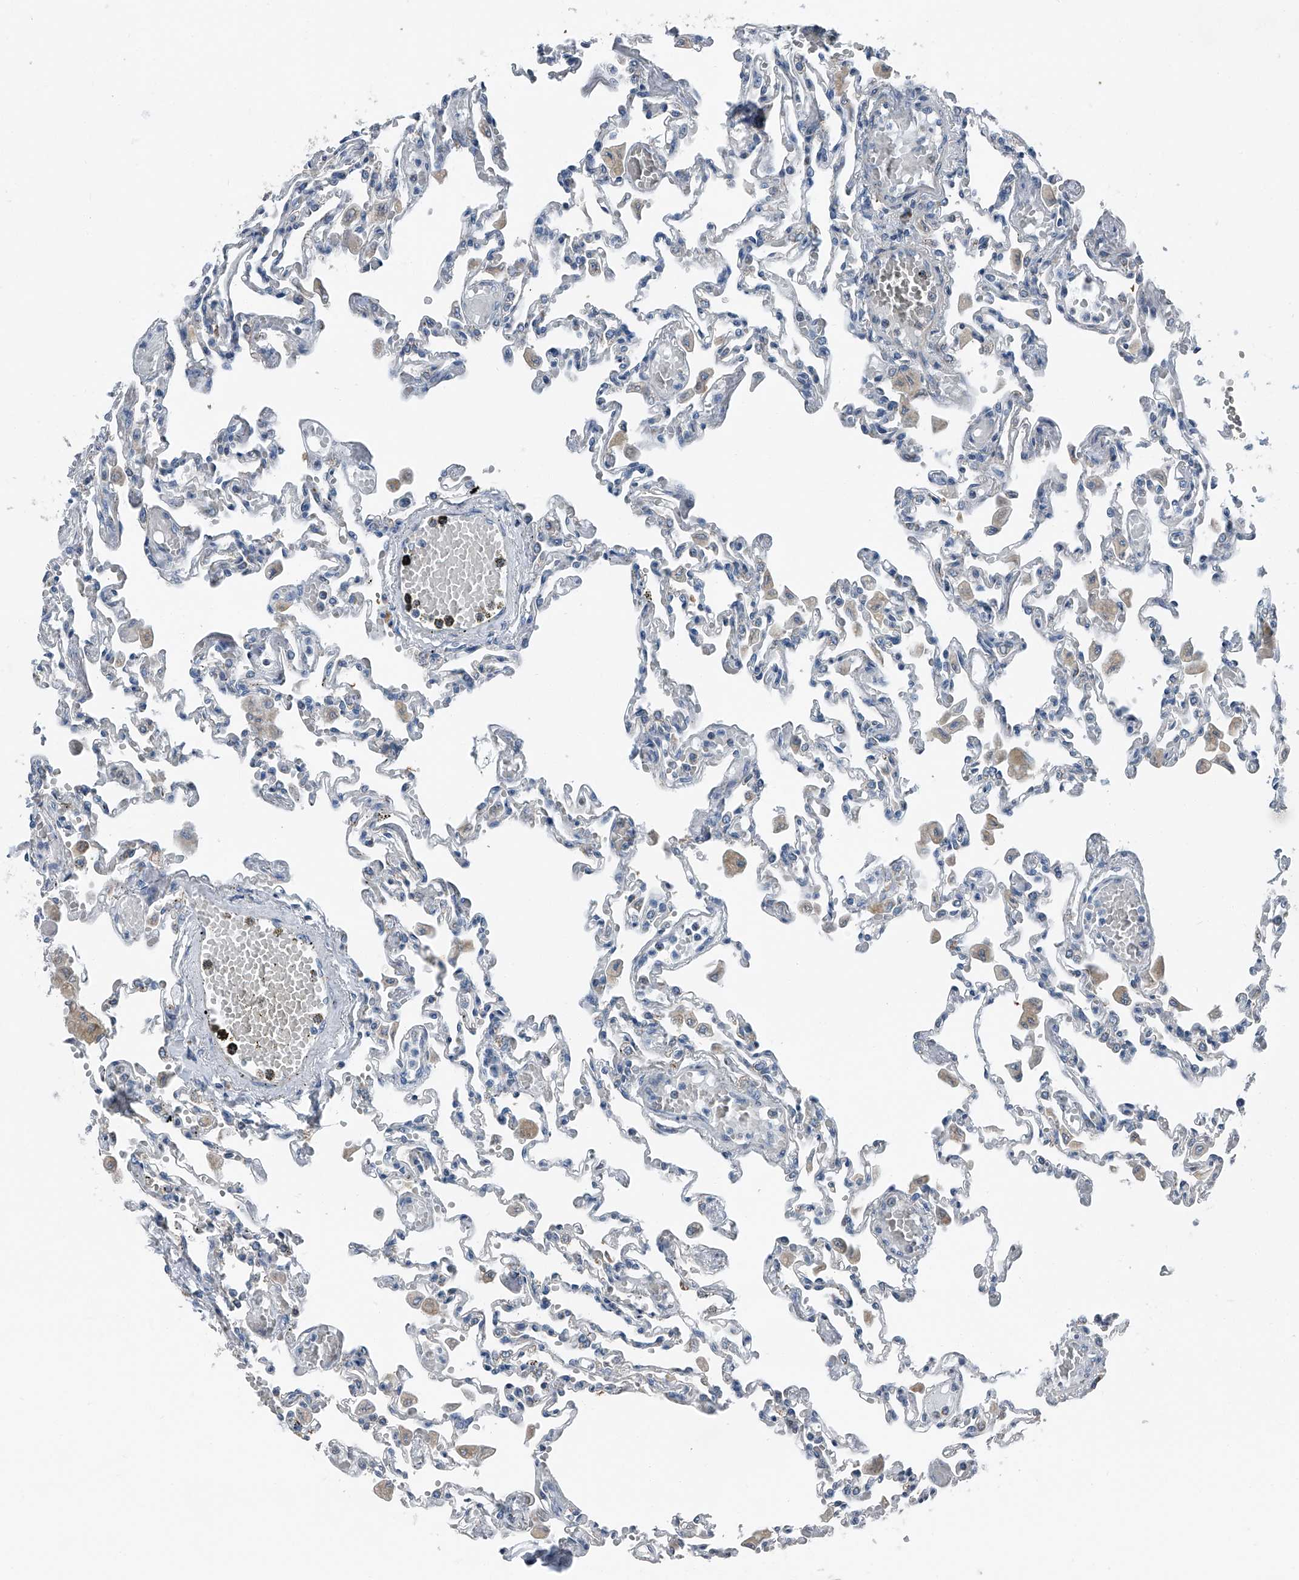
{"staining": {"intensity": "negative", "quantity": "none", "location": "none"}, "tissue": "lung", "cell_type": "Alveolar cells", "image_type": "normal", "snomed": [{"axis": "morphology", "description": "Normal tissue, NOS"}, {"axis": "topography", "description": "Bronchus"}, {"axis": "topography", "description": "Lung"}], "caption": "IHC histopathology image of benign lung: lung stained with DAB displays no significant protein staining in alveolar cells. (DAB immunohistochemistry visualized using brightfield microscopy, high magnification).", "gene": "CHRNA7", "patient": {"sex": "female", "age": 49}}